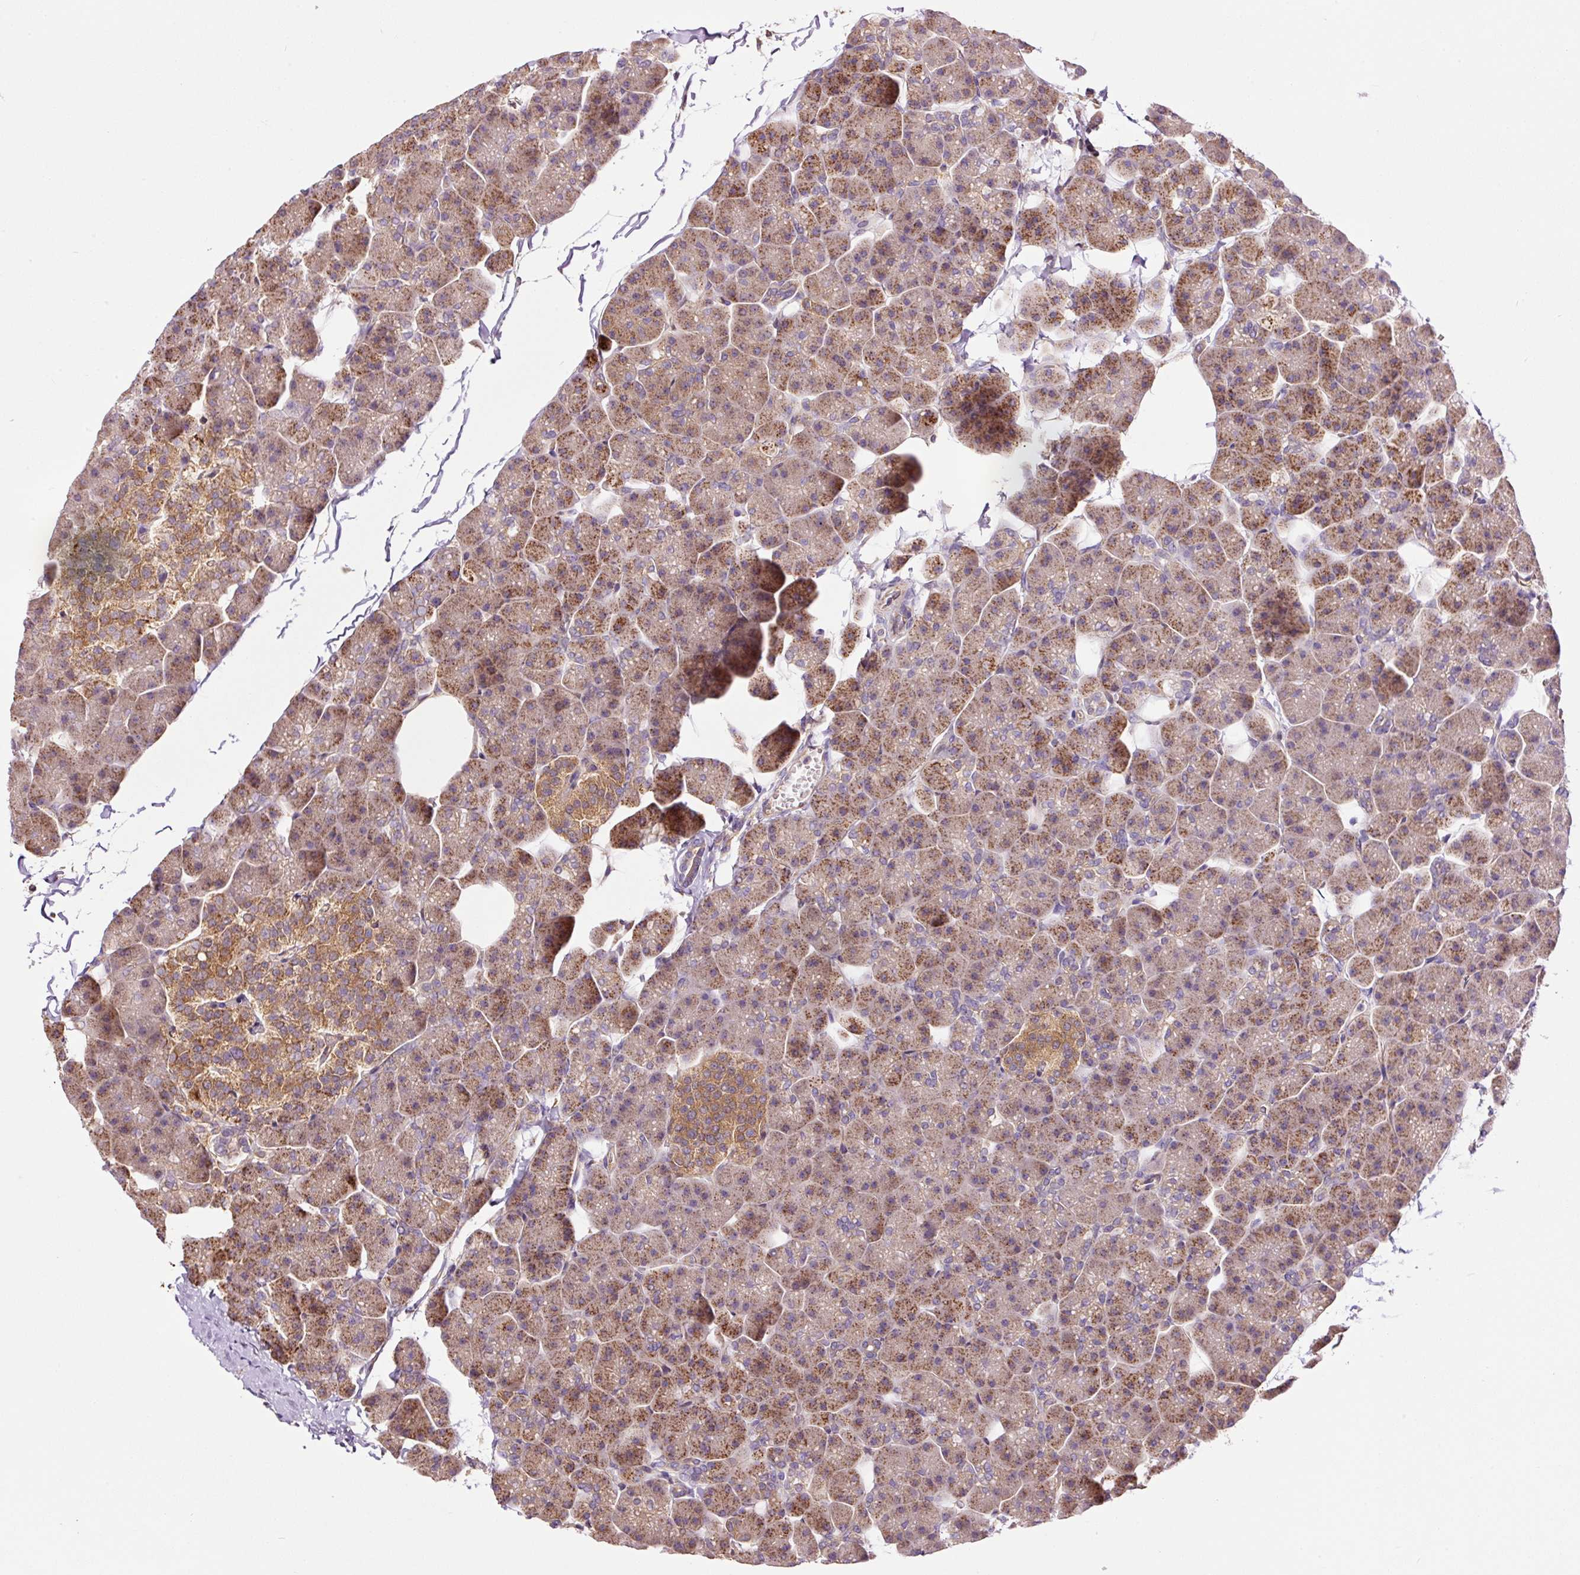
{"staining": {"intensity": "strong", "quantity": "25%-75%", "location": "cytoplasmic/membranous"}, "tissue": "pancreas", "cell_type": "Exocrine glandular cells", "image_type": "normal", "snomed": [{"axis": "morphology", "description": "Normal tissue, NOS"}, {"axis": "topography", "description": "Pancreas"}], "caption": "Exocrine glandular cells reveal strong cytoplasmic/membranous staining in about 25%-75% of cells in benign pancreas. The protein is shown in brown color, while the nuclei are stained blue.", "gene": "PCK2", "patient": {"sex": "male", "age": 35}}